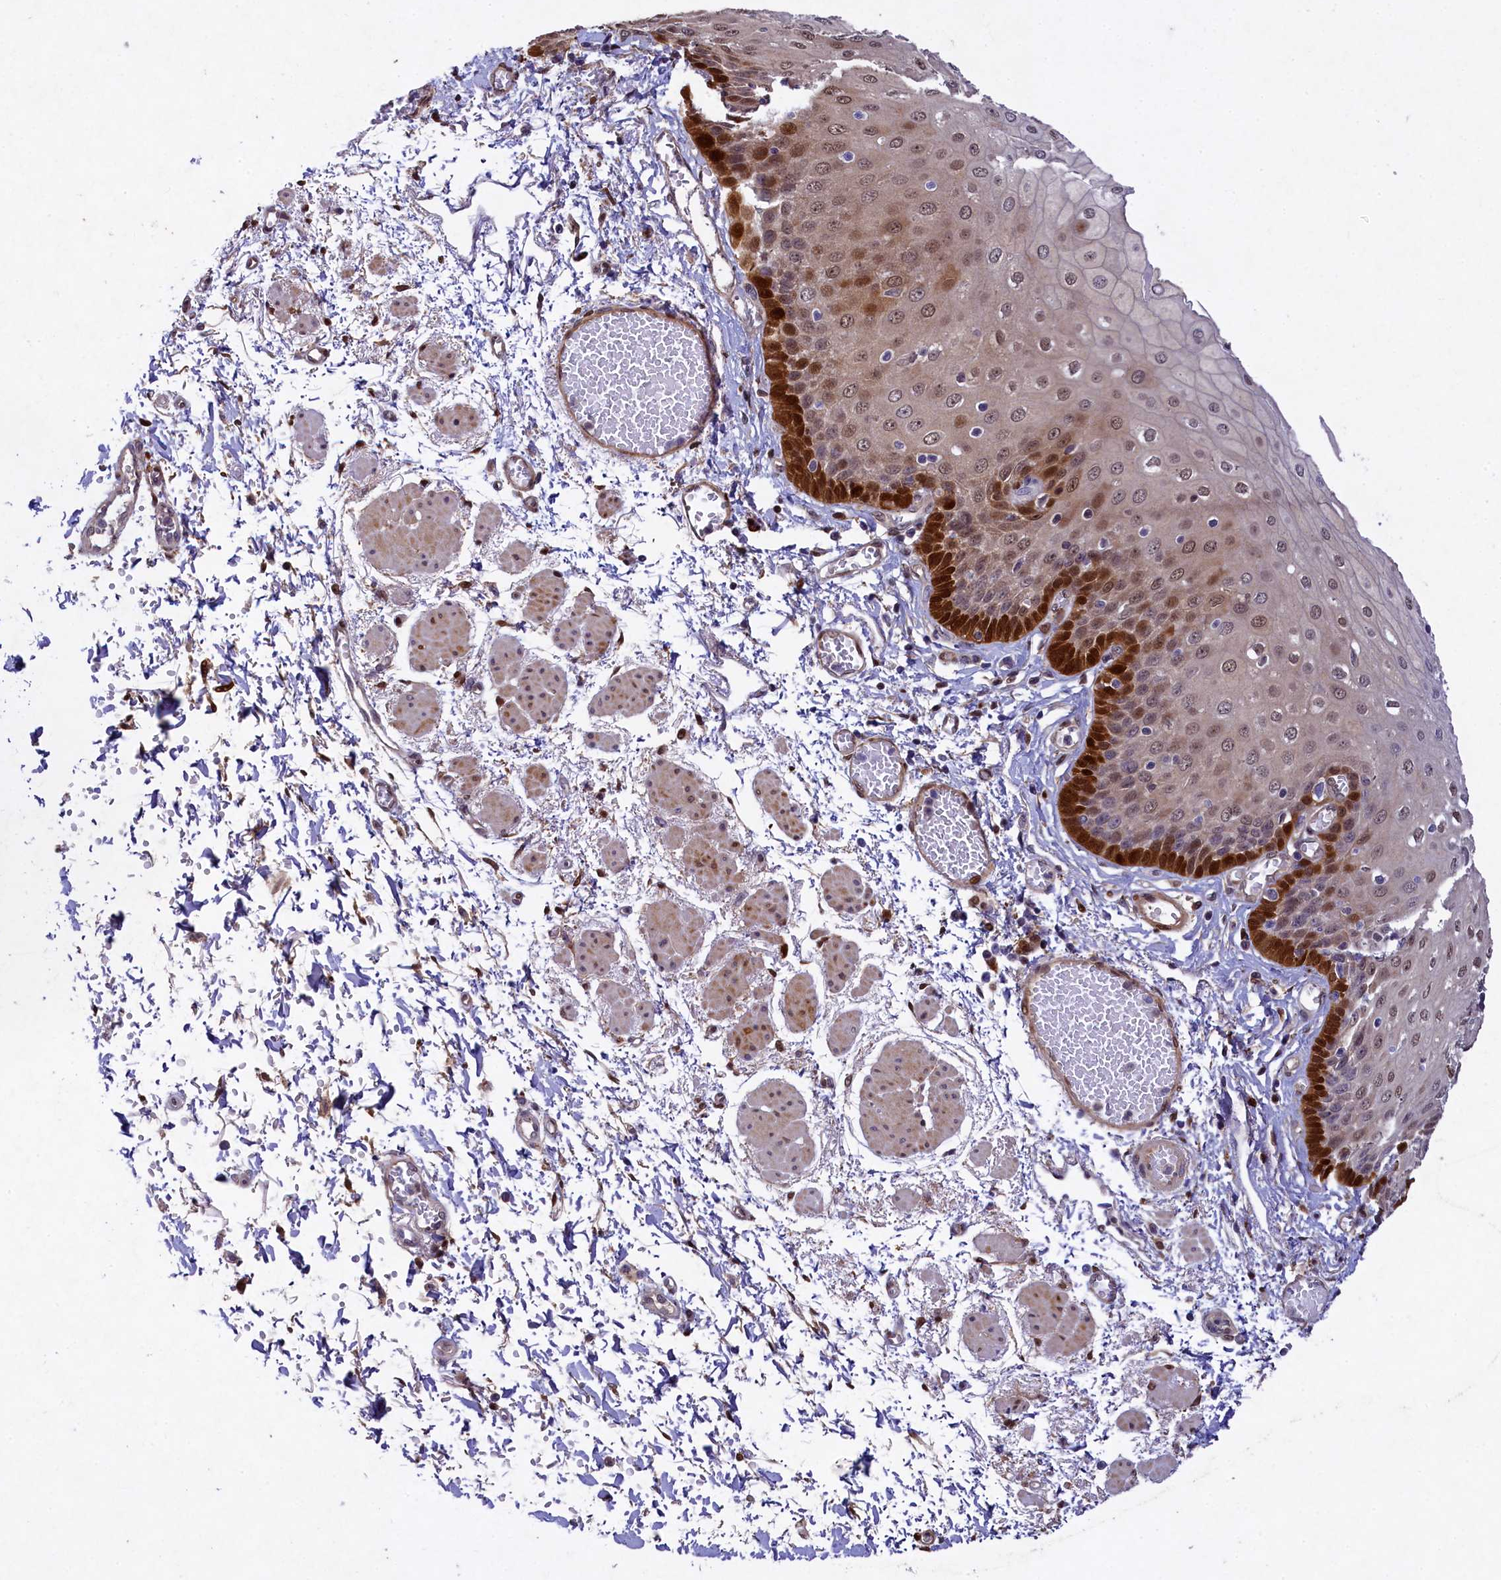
{"staining": {"intensity": "strong", "quantity": "25%-75%", "location": "cytoplasmic/membranous,nuclear"}, "tissue": "esophagus", "cell_type": "Squamous epithelial cells", "image_type": "normal", "snomed": [{"axis": "morphology", "description": "Normal tissue, NOS"}, {"axis": "topography", "description": "Esophagus"}], "caption": "An image showing strong cytoplasmic/membranous,nuclear positivity in about 25%-75% of squamous epithelial cells in benign esophagus, as visualized by brown immunohistochemical staining.", "gene": "TGDS", "patient": {"sex": "male", "age": 81}}